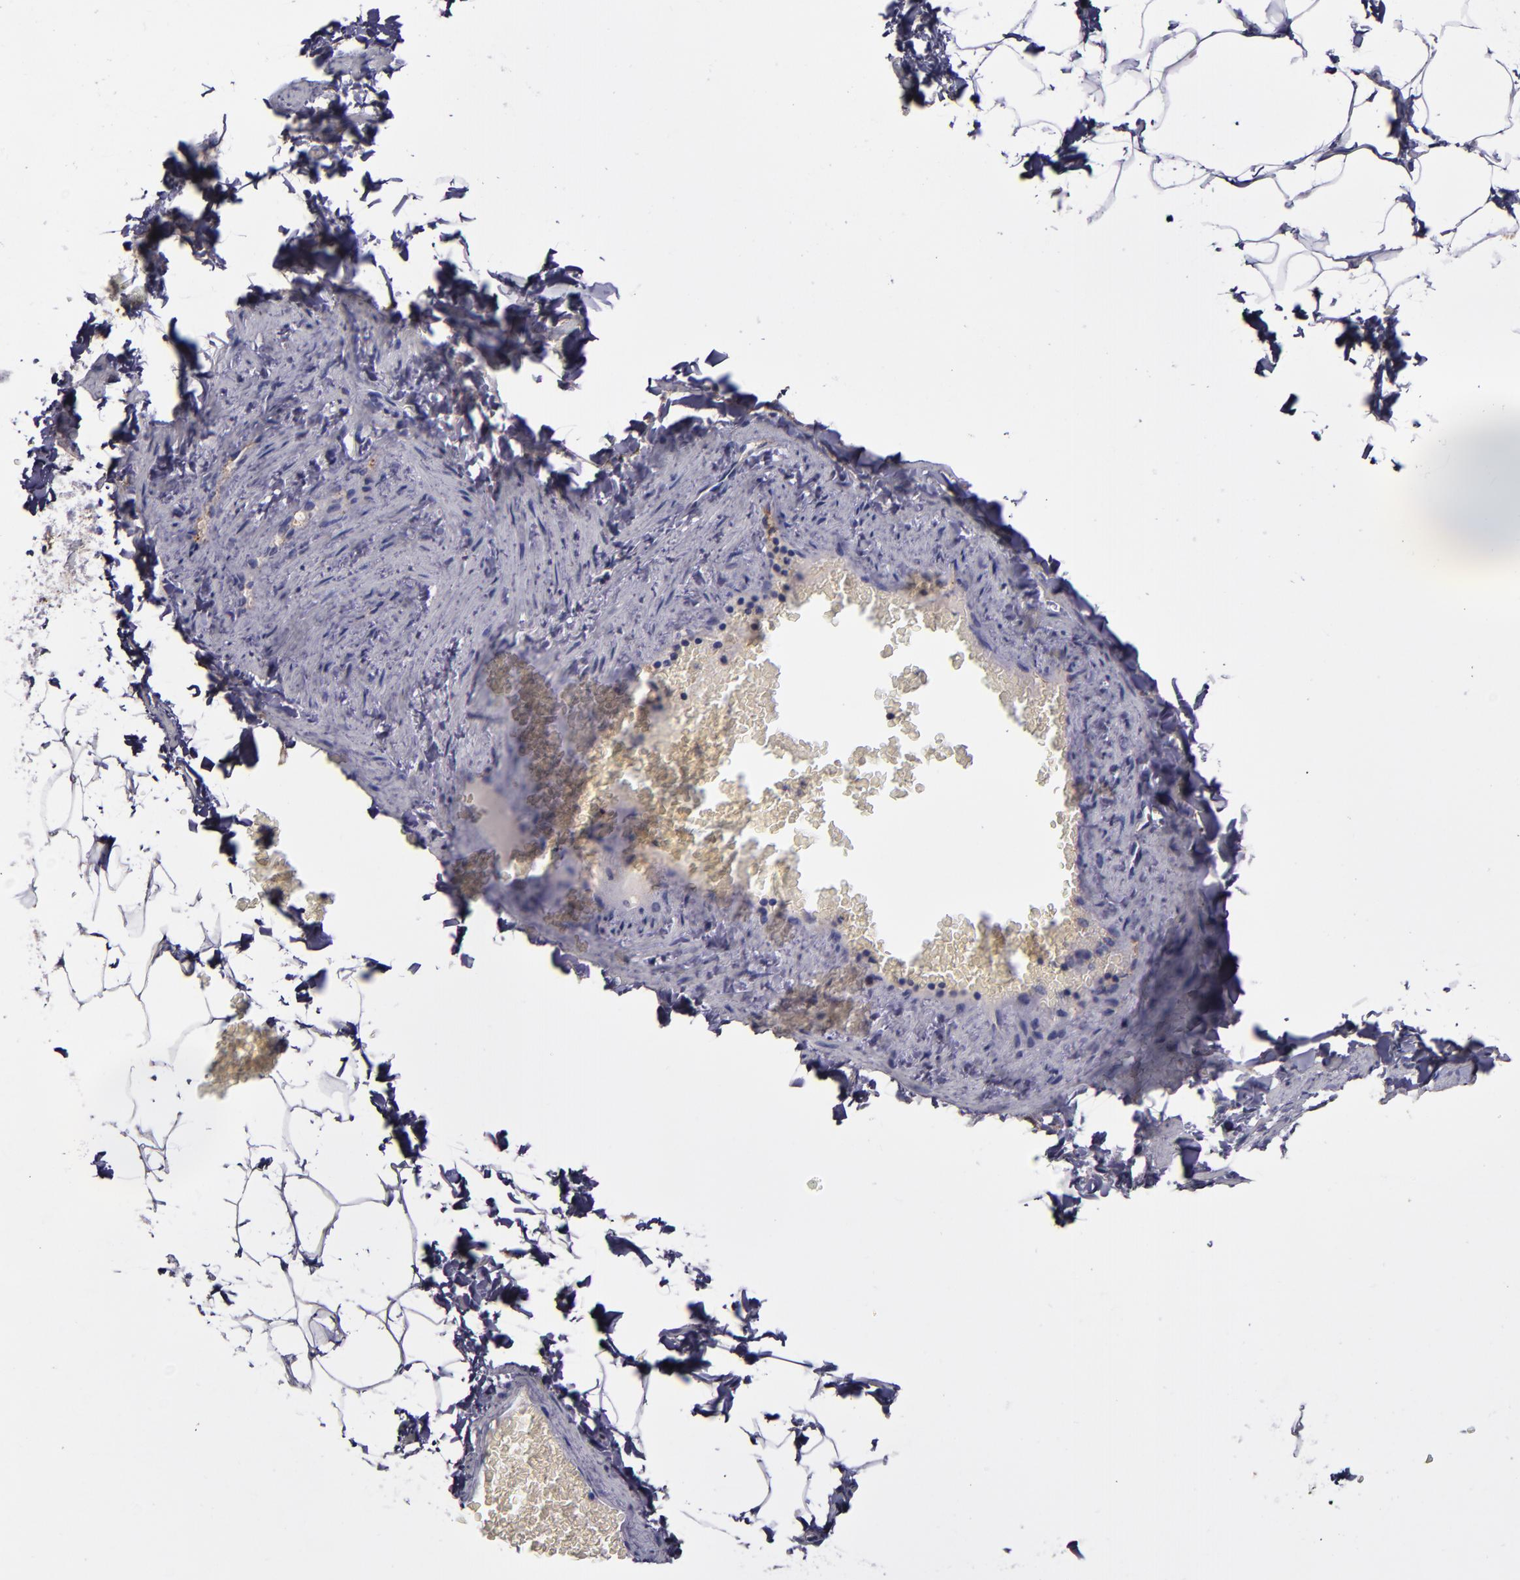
{"staining": {"intensity": "negative", "quantity": "none", "location": "none"}, "tissue": "adipose tissue", "cell_type": "Adipocytes", "image_type": "normal", "snomed": [{"axis": "morphology", "description": "Normal tissue, NOS"}, {"axis": "topography", "description": "Vascular tissue"}], "caption": "This is an immunohistochemistry histopathology image of unremarkable human adipose tissue. There is no expression in adipocytes.", "gene": "MFGE8", "patient": {"sex": "male", "age": 41}}